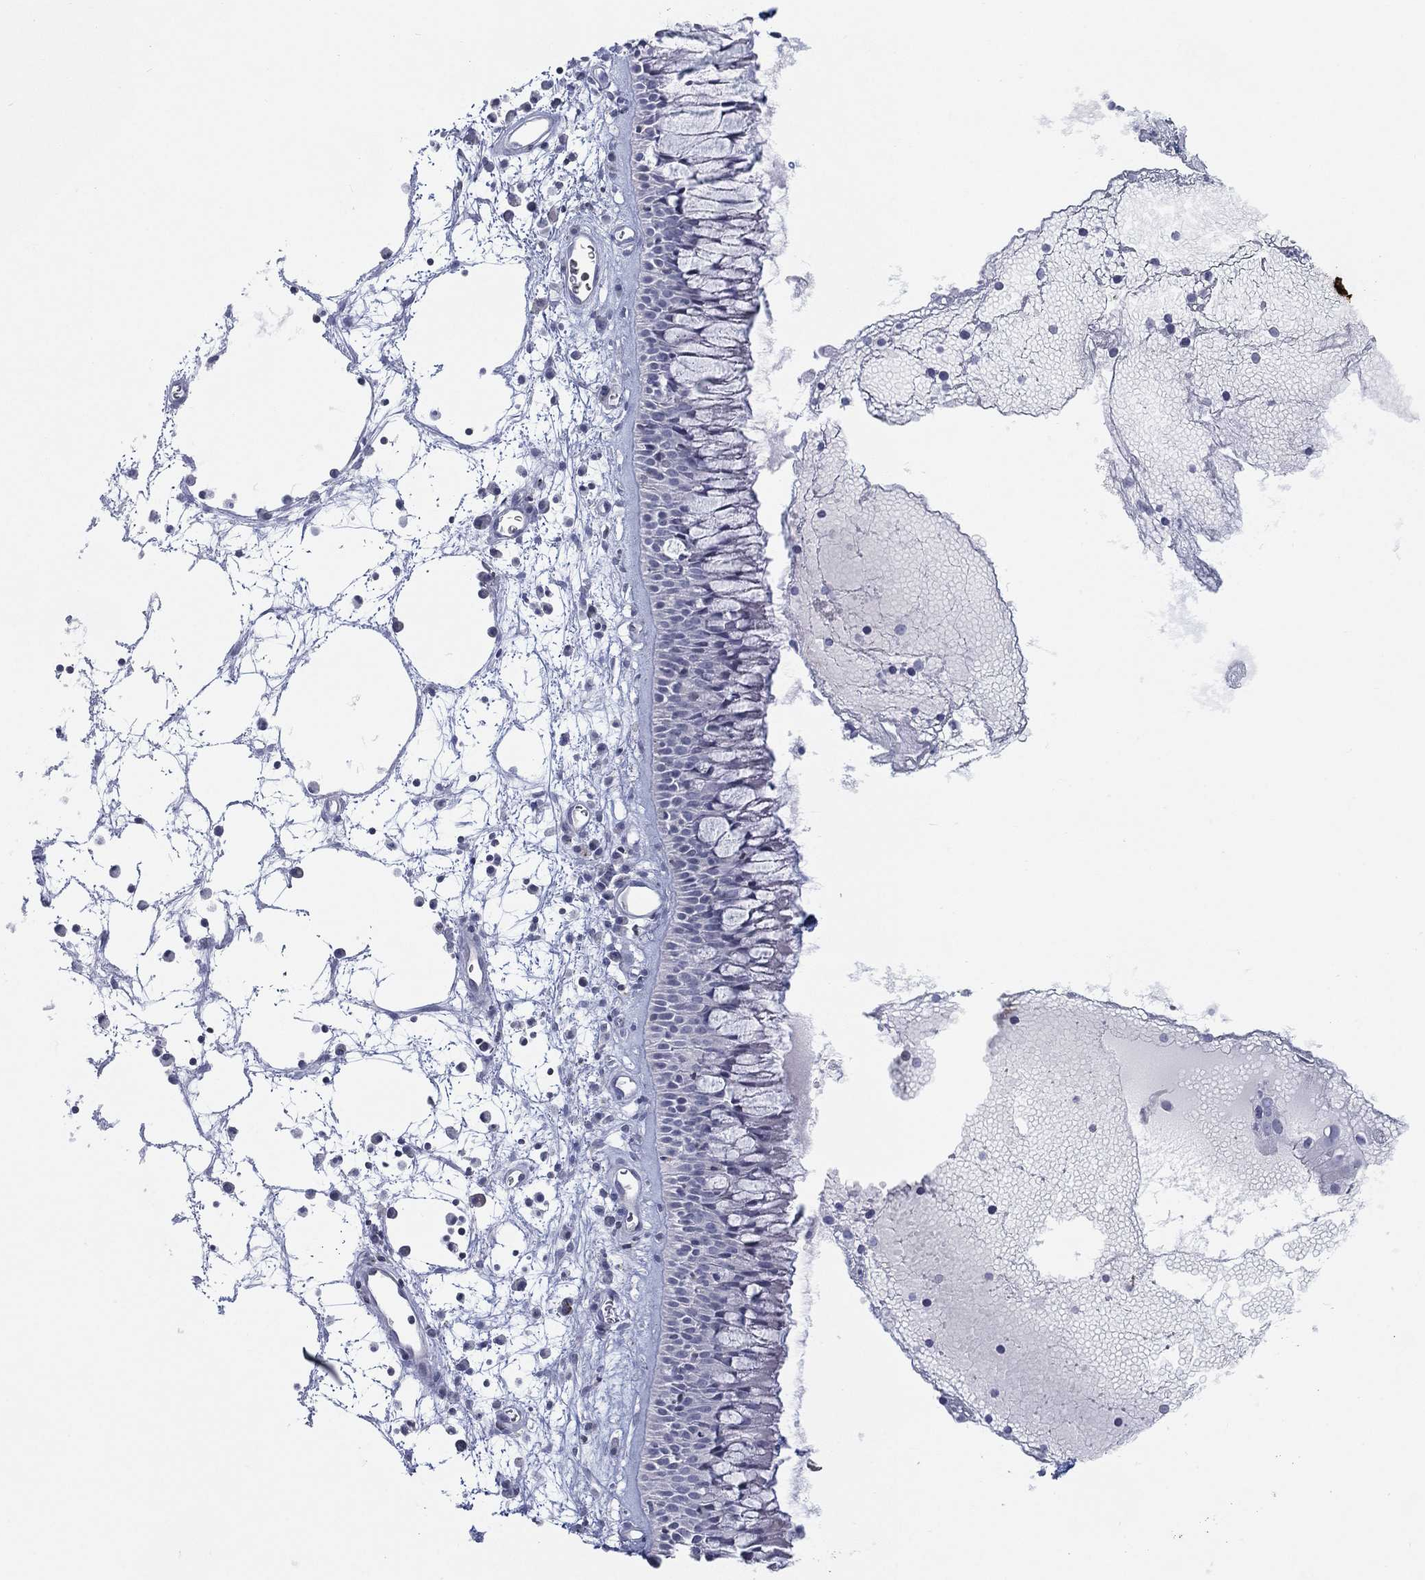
{"staining": {"intensity": "negative", "quantity": "none", "location": "none"}, "tissue": "nasopharynx", "cell_type": "Respiratory epithelial cells", "image_type": "normal", "snomed": [{"axis": "morphology", "description": "Normal tissue, NOS"}, {"axis": "topography", "description": "Nasopharynx"}], "caption": "Immunohistochemical staining of unremarkable nasopharynx displays no significant positivity in respiratory epithelial cells. (Stains: DAB (3,3'-diaminobenzidine) IHC with hematoxylin counter stain, Microscopy: brightfield microscopy at high magnification).", "gene": "SEPTIN1", "patient": {"sex": "male", "age": 69}}